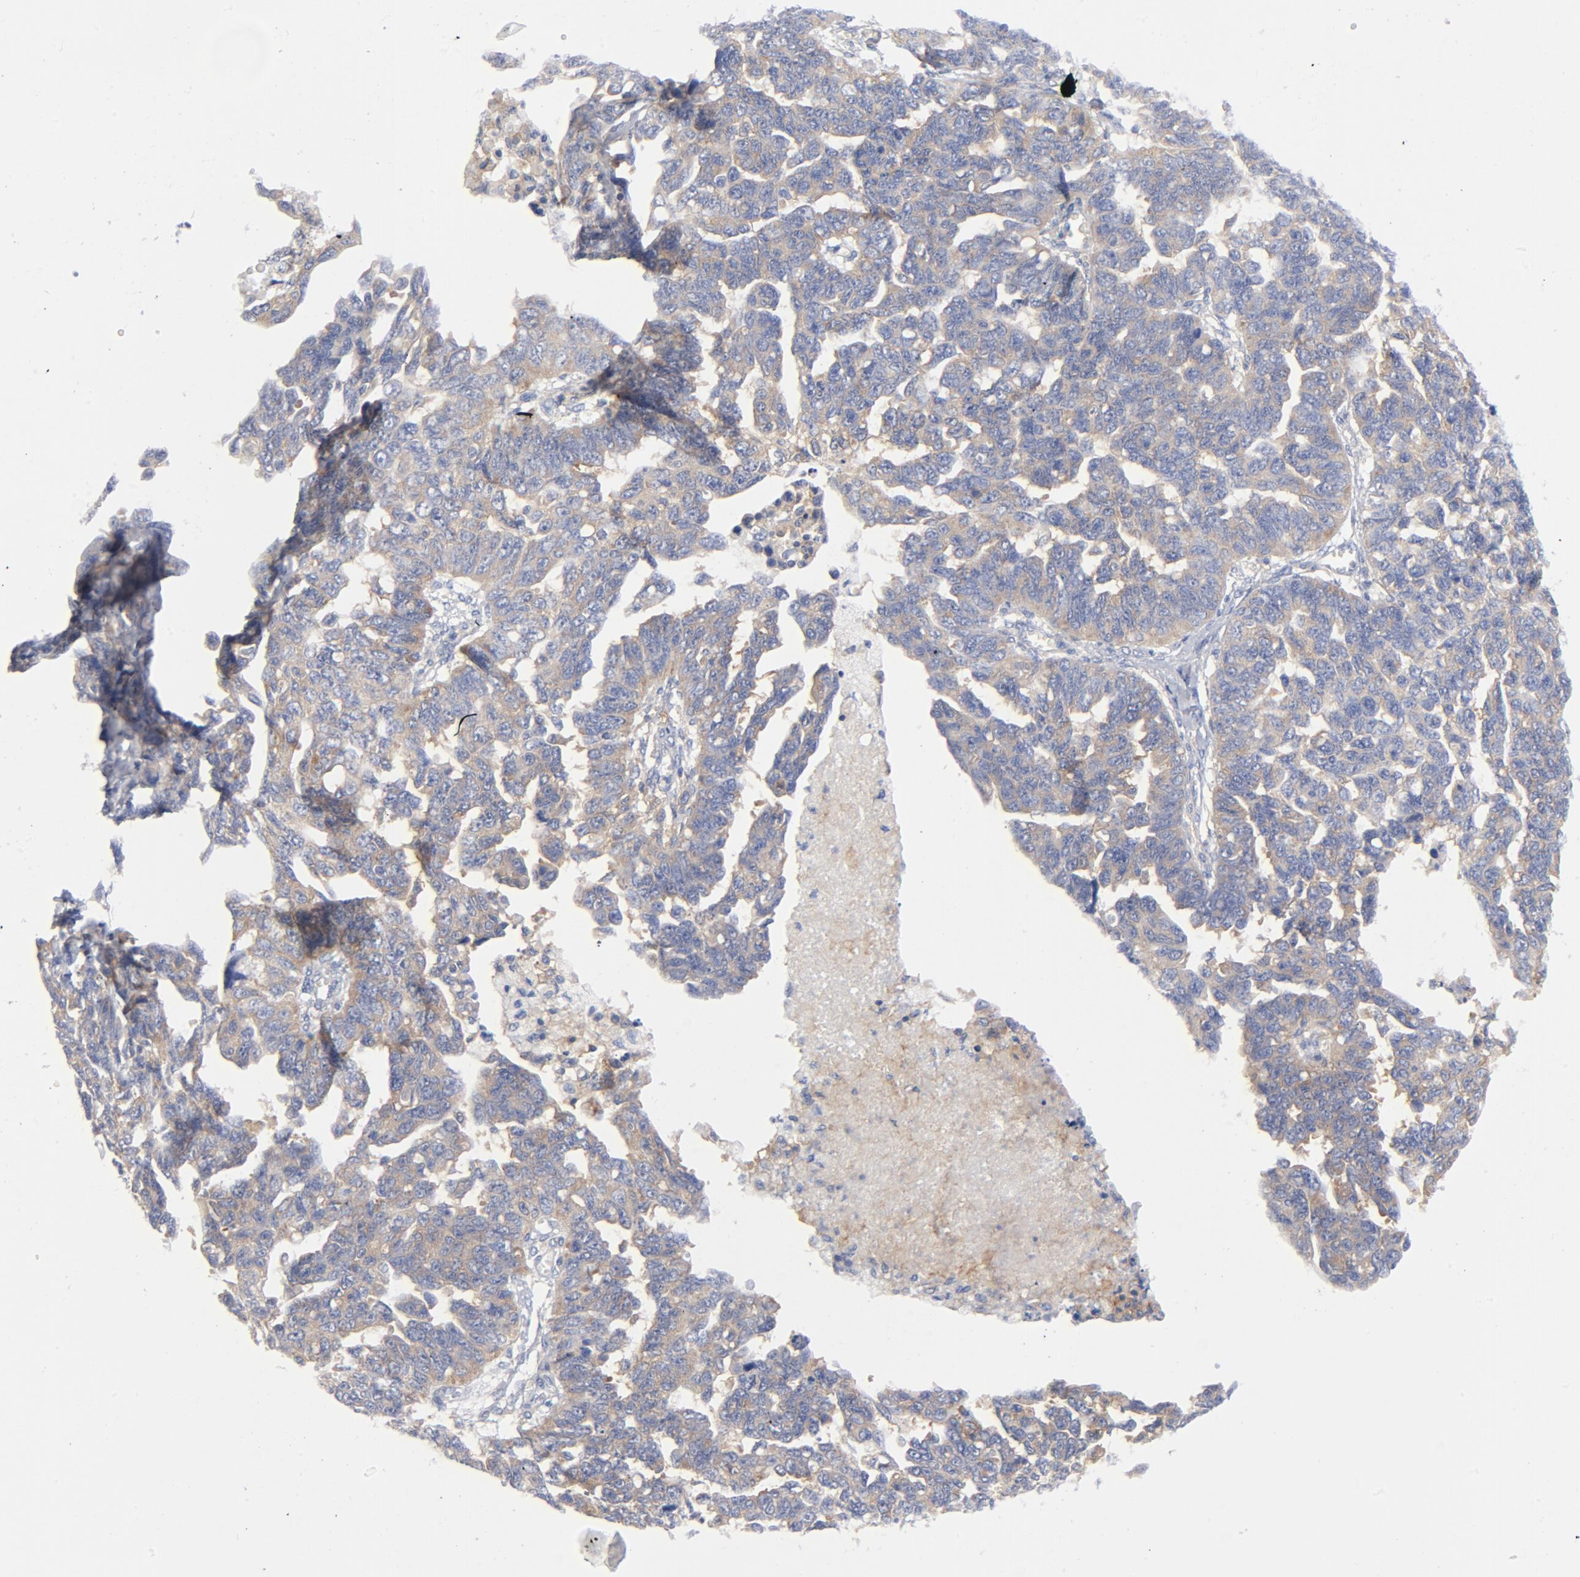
{"staining": {"intensity": "weak", "quantity": "25%-75%", "location": "cytoplasmic/membranous"}, "tissue": "ovarian cancer", "cell_type": "Tumor cells", "image_type": "cancer", "snomed": [{"axis": "morphology", "description": "Cystadenocarcinoma, serous, NOS"}, {"axis": "topography", "description": "Ovary"}], "caption": "Brown immunohistochemical staining in human ovarian cancer demonstrates weak cytoplasmic/membranous expression in approximately 25%-75% of tumor cells. The protein of interest is shown in brown color, while the nuclei are stained blue.", "gene": "CD86", "patient": {"sex": "female", "age": 69}}